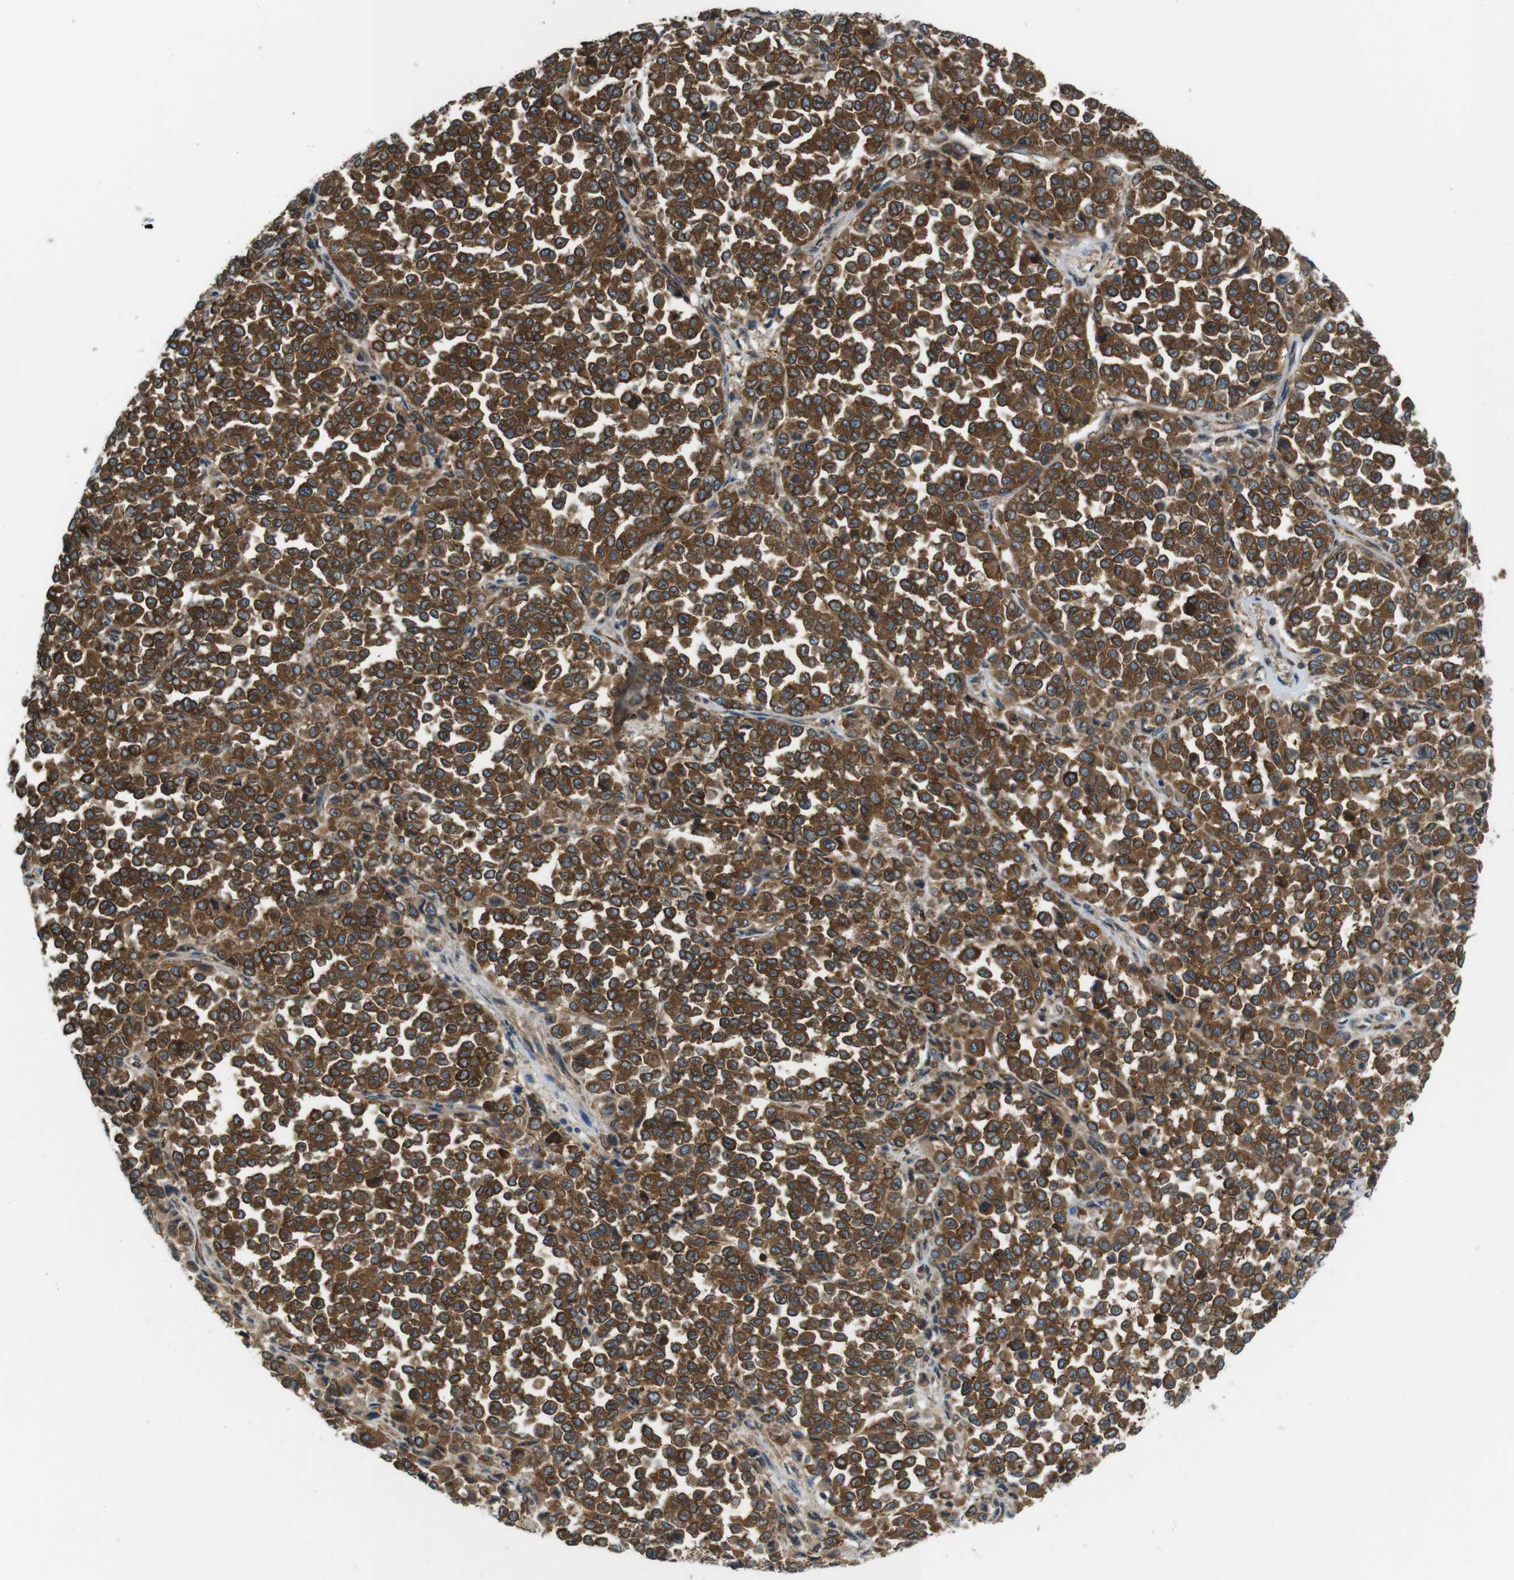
{"staining": {"intensity": "moderate", "quantity": ">75%", "location": "cytoplasmic/membranous"}, "tissue": "melanoma", "cell_type": "Tumor cells", "image_type": "cancer", "snomed": [{"axis": "morphology", "description": "Malignant melanoma, Metastatic site"}, {"axis": "topography", "description": "Pancreas"}], "caption": "Moderate cytoplasmic/membranous staining for a protein is present in about >75% of tumor cells of malignant melanoma (metastatic site) using IHC.", "gene": "TSC1", "patient": {"sex": "female", "age": 30}}